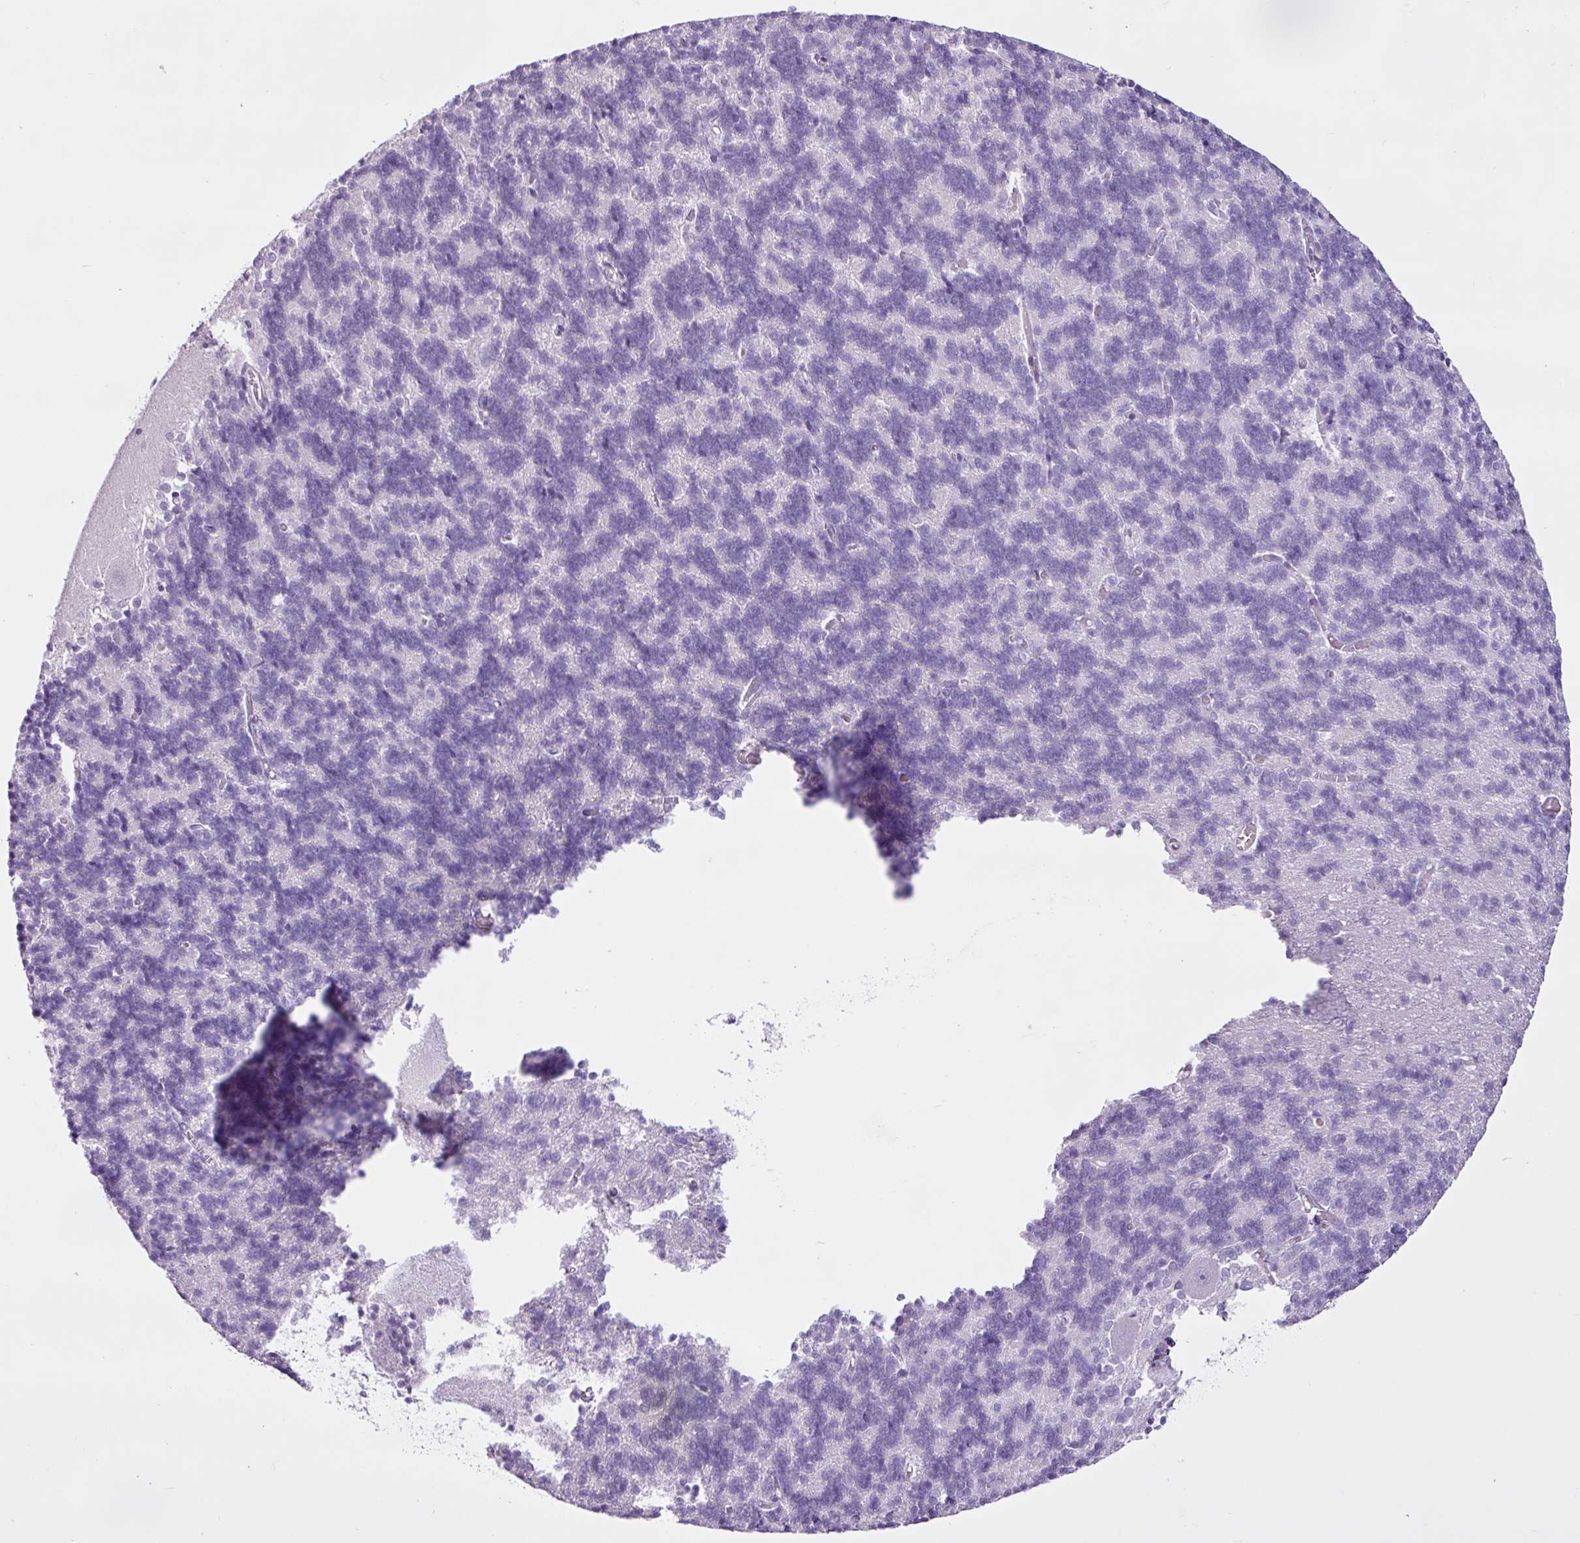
{"staining": {"intensity": "negative", "quantity": "none", "location": "none"}, "tissue": "cerebellum", "cell_type": "Cells in granular layer", "image_type": "normal", "snomed": [{"axis": "morphology", "description": "Normal tissue, NOS"}, {"axis": "topography", "description": "Cerebellum"}], "caption": "Human cerebellum stained for a protein using immunohistochemistry shows no expression in cells in granular layer.", "gene": "PGR", "patient": {"sex": "male", "age": 37}}